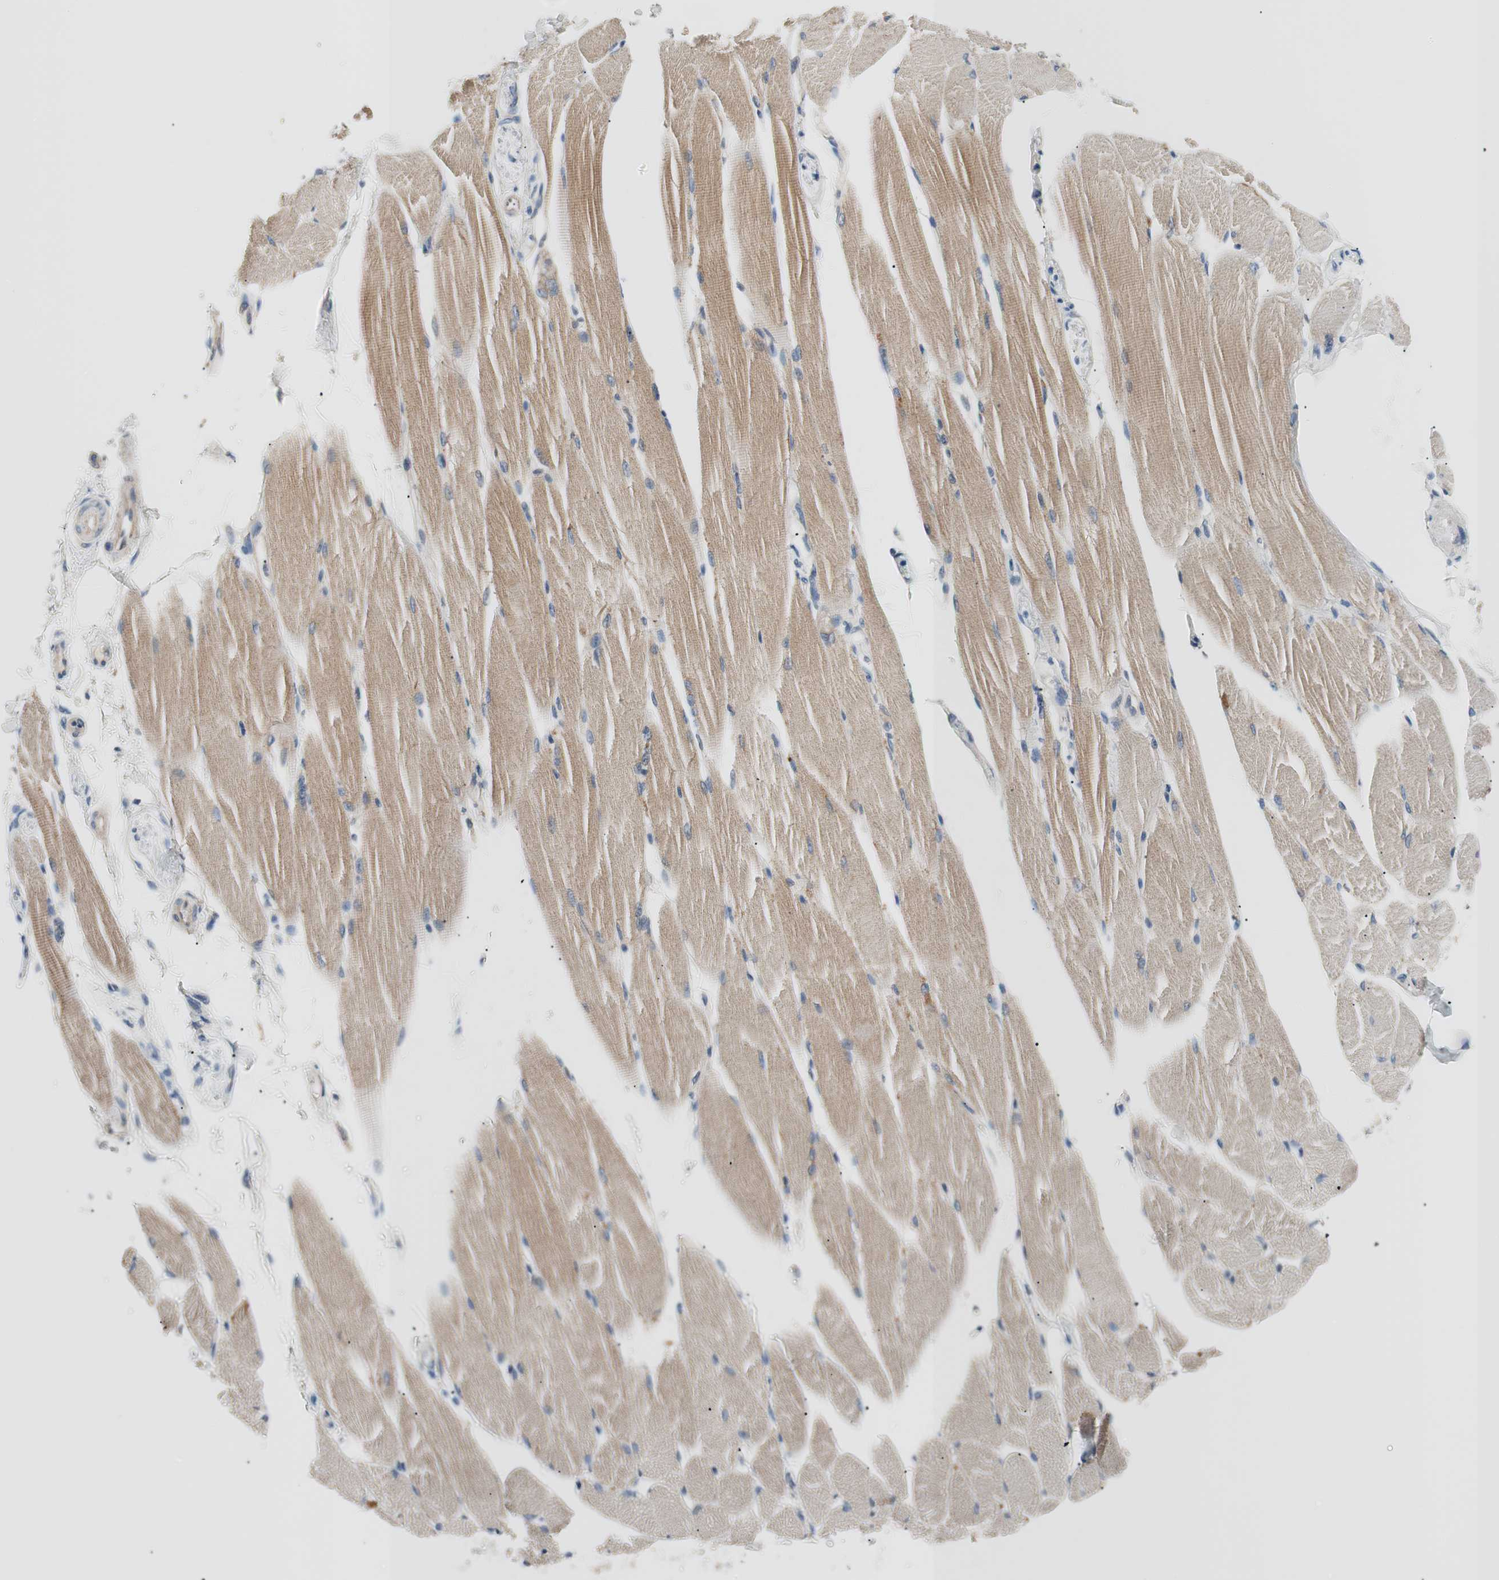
{"staining": {"intensity": "moderate", "quantity": ">75%", "location": "cytoplasmic/membranous"}, "tissue": "skeletal muscle", "cell_type": "Myocytes", "image_type": "normal", "snomed": [{"axis": "morphology", "description": "Normal tissue, NOS"}, {"axis": "topography", "description": "Skeletal muscle"}, {"axis": "topography", "description": "Peripheral nerve tissue"}], "caption": "IHC histopathology image of unremarkable skeletal muscle: skeletal muscle stained using immunohistochemistry demonstrates medium levels of moderate protein expression localized specifically in the cytoplasmic/membranous of myocytes, appearing as a cytoplasmic/membranous brown color.", "gene": "FADS2", "patient": {"sex": "female", "age": 84}}